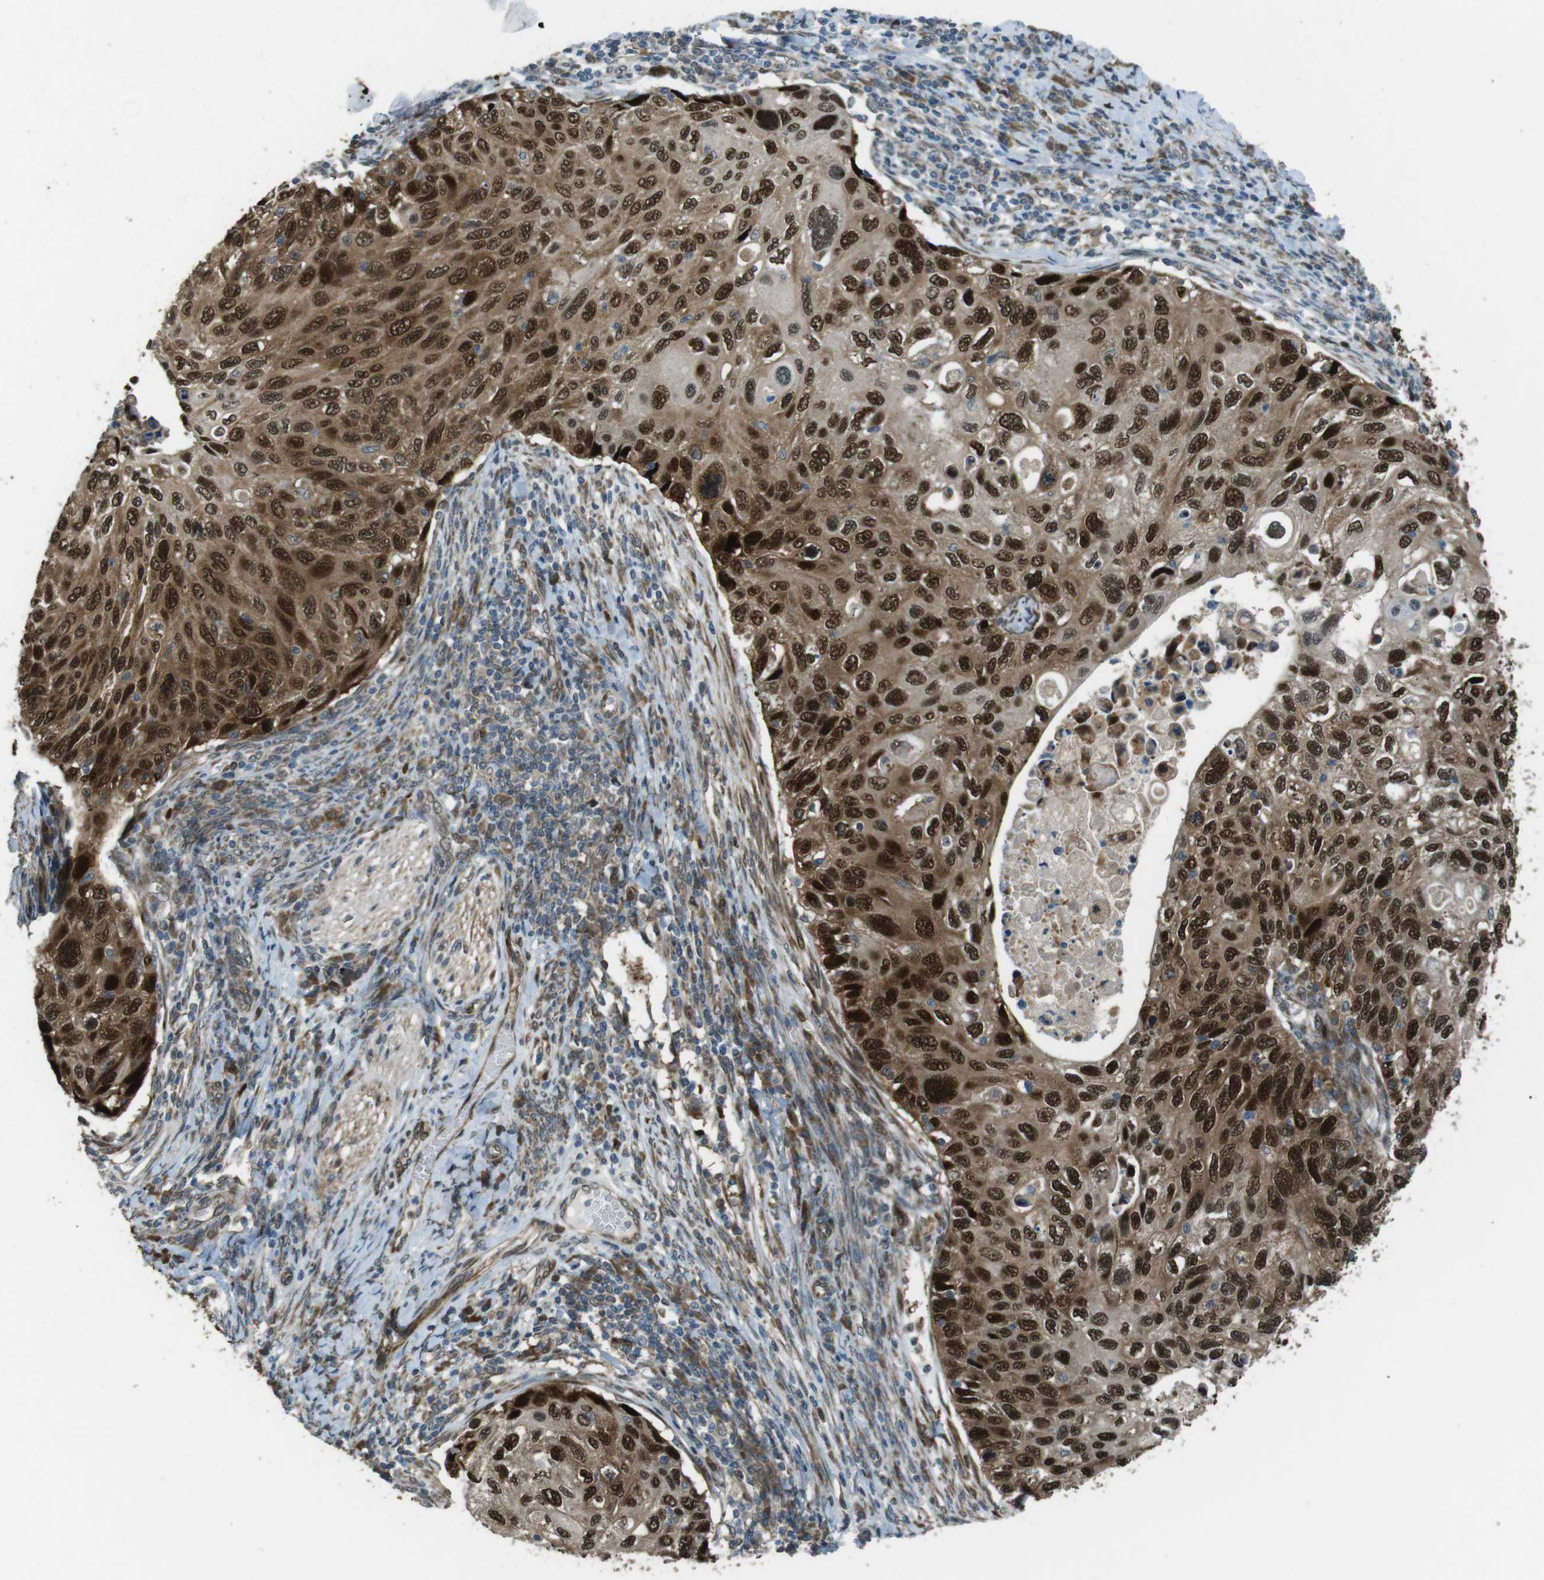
{"staining": {"intensity": "strong", "quantity": ">75%", "location": "cytoplasmic/membranous,nuclear"}, "tissue": "cervical cancer", "cell_type": "Tumor cells", "image_type": "cancer", "snomed": [{"axis": "morphology", "description": "Squamous cell carcinoma, NOS"}, {"axis": "topography", "description": "Cervix"}], "caption": "Immunohistochemistry (IHC) of cervical cancer shows high levels of strong cytoplasmic/membranous and nuclear expression in about >75% of tumor cells.", "gene": "ZNF330", "patient": {"sex": "female", "age": 70}}